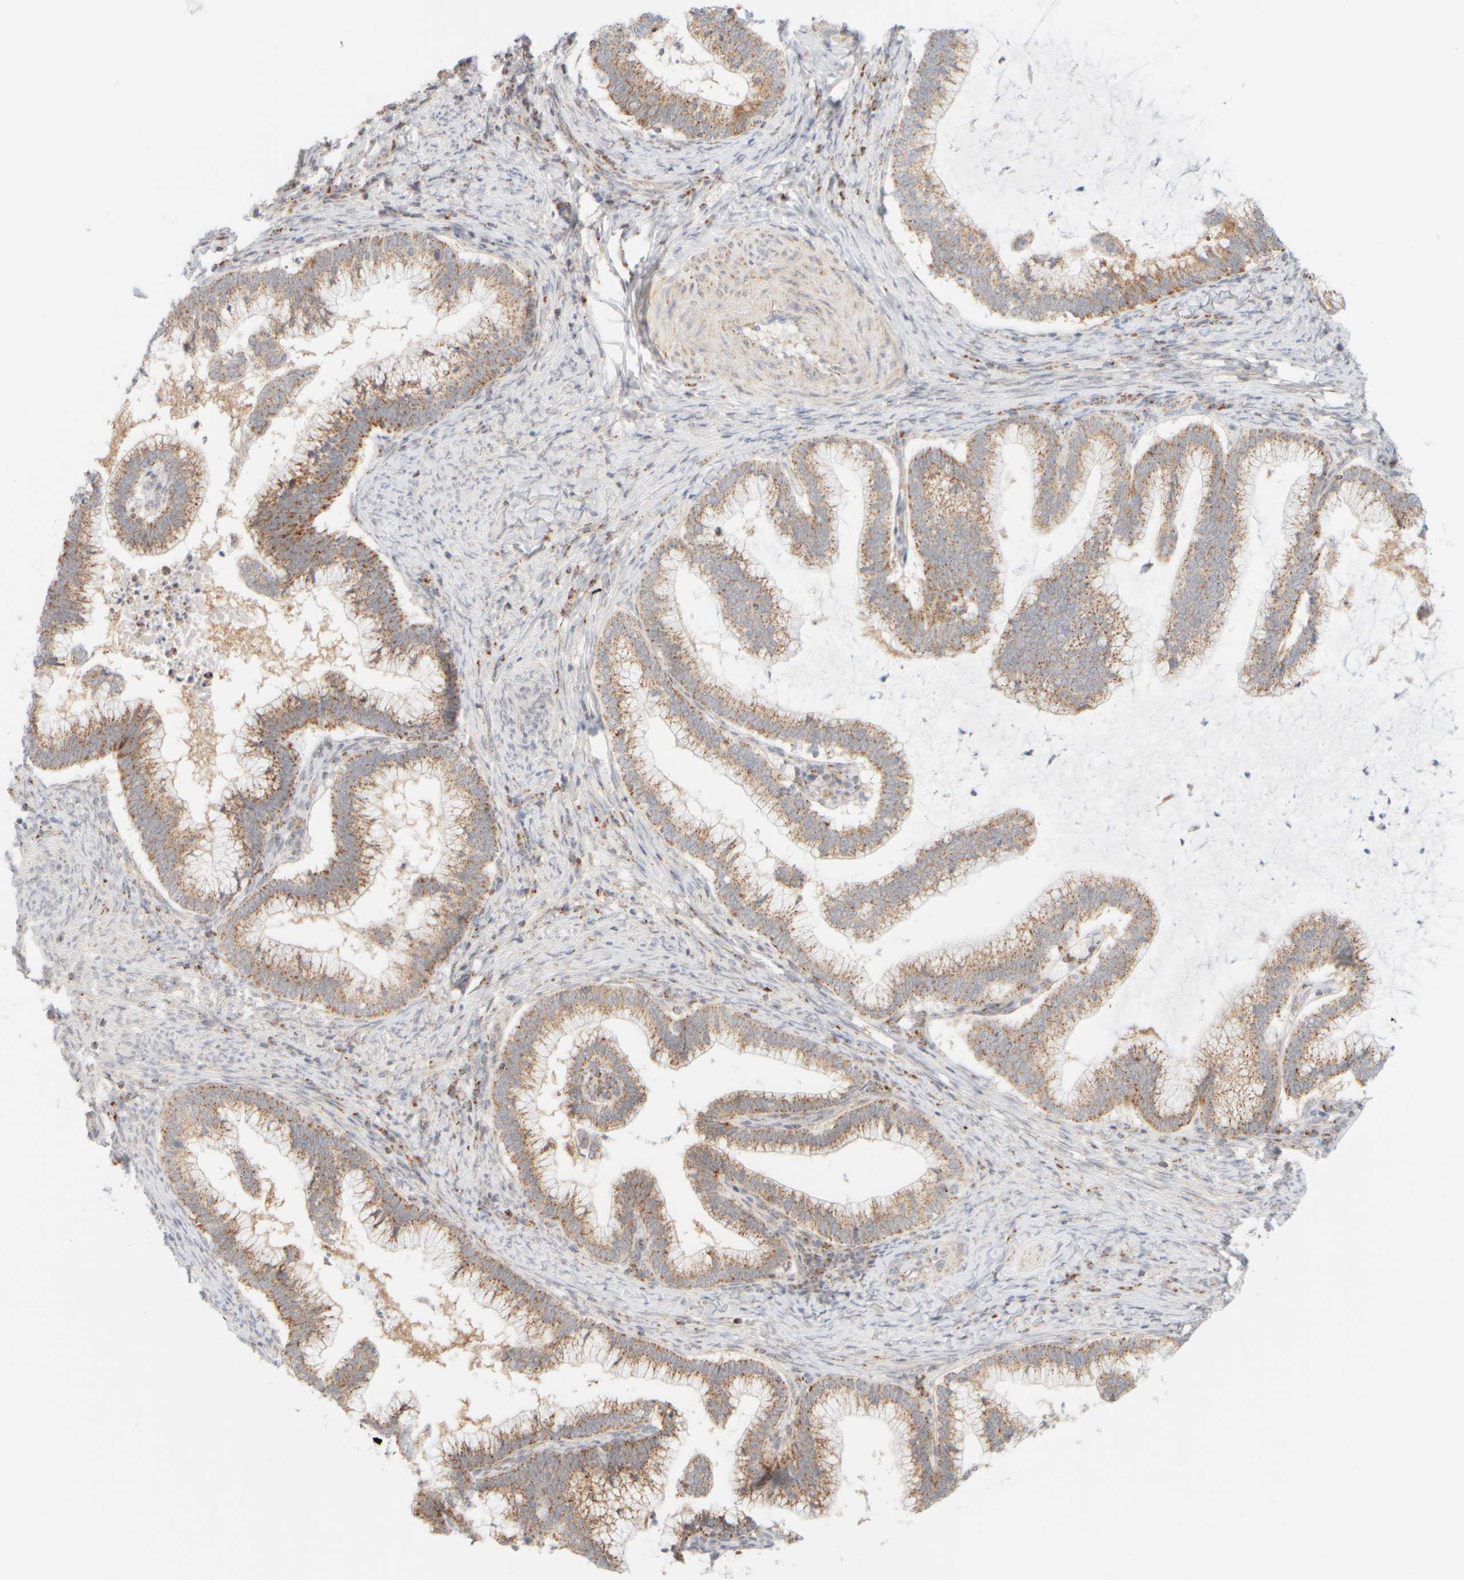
{"staining": {"intensity": "moderate", "quantity": ">75%", "location": "cytoplasmic/membranous"}, "tissue": "cervical cancer", "cell_type": "Tumor cells", "image_type": "cancer", "snomed": [{"axis": "morphology", "description": "Adenocarcinoma, NOS"}, {"axis": "topography", "description": "Cervix"}], "caption": "A brown stain labels moderate cytoplasmic/membranous positivity of a protein in human adenocarcinoma (cervical) tumor cells.", "gene": "PPM1K", "patient": {"sex": "female", "age": 36}}